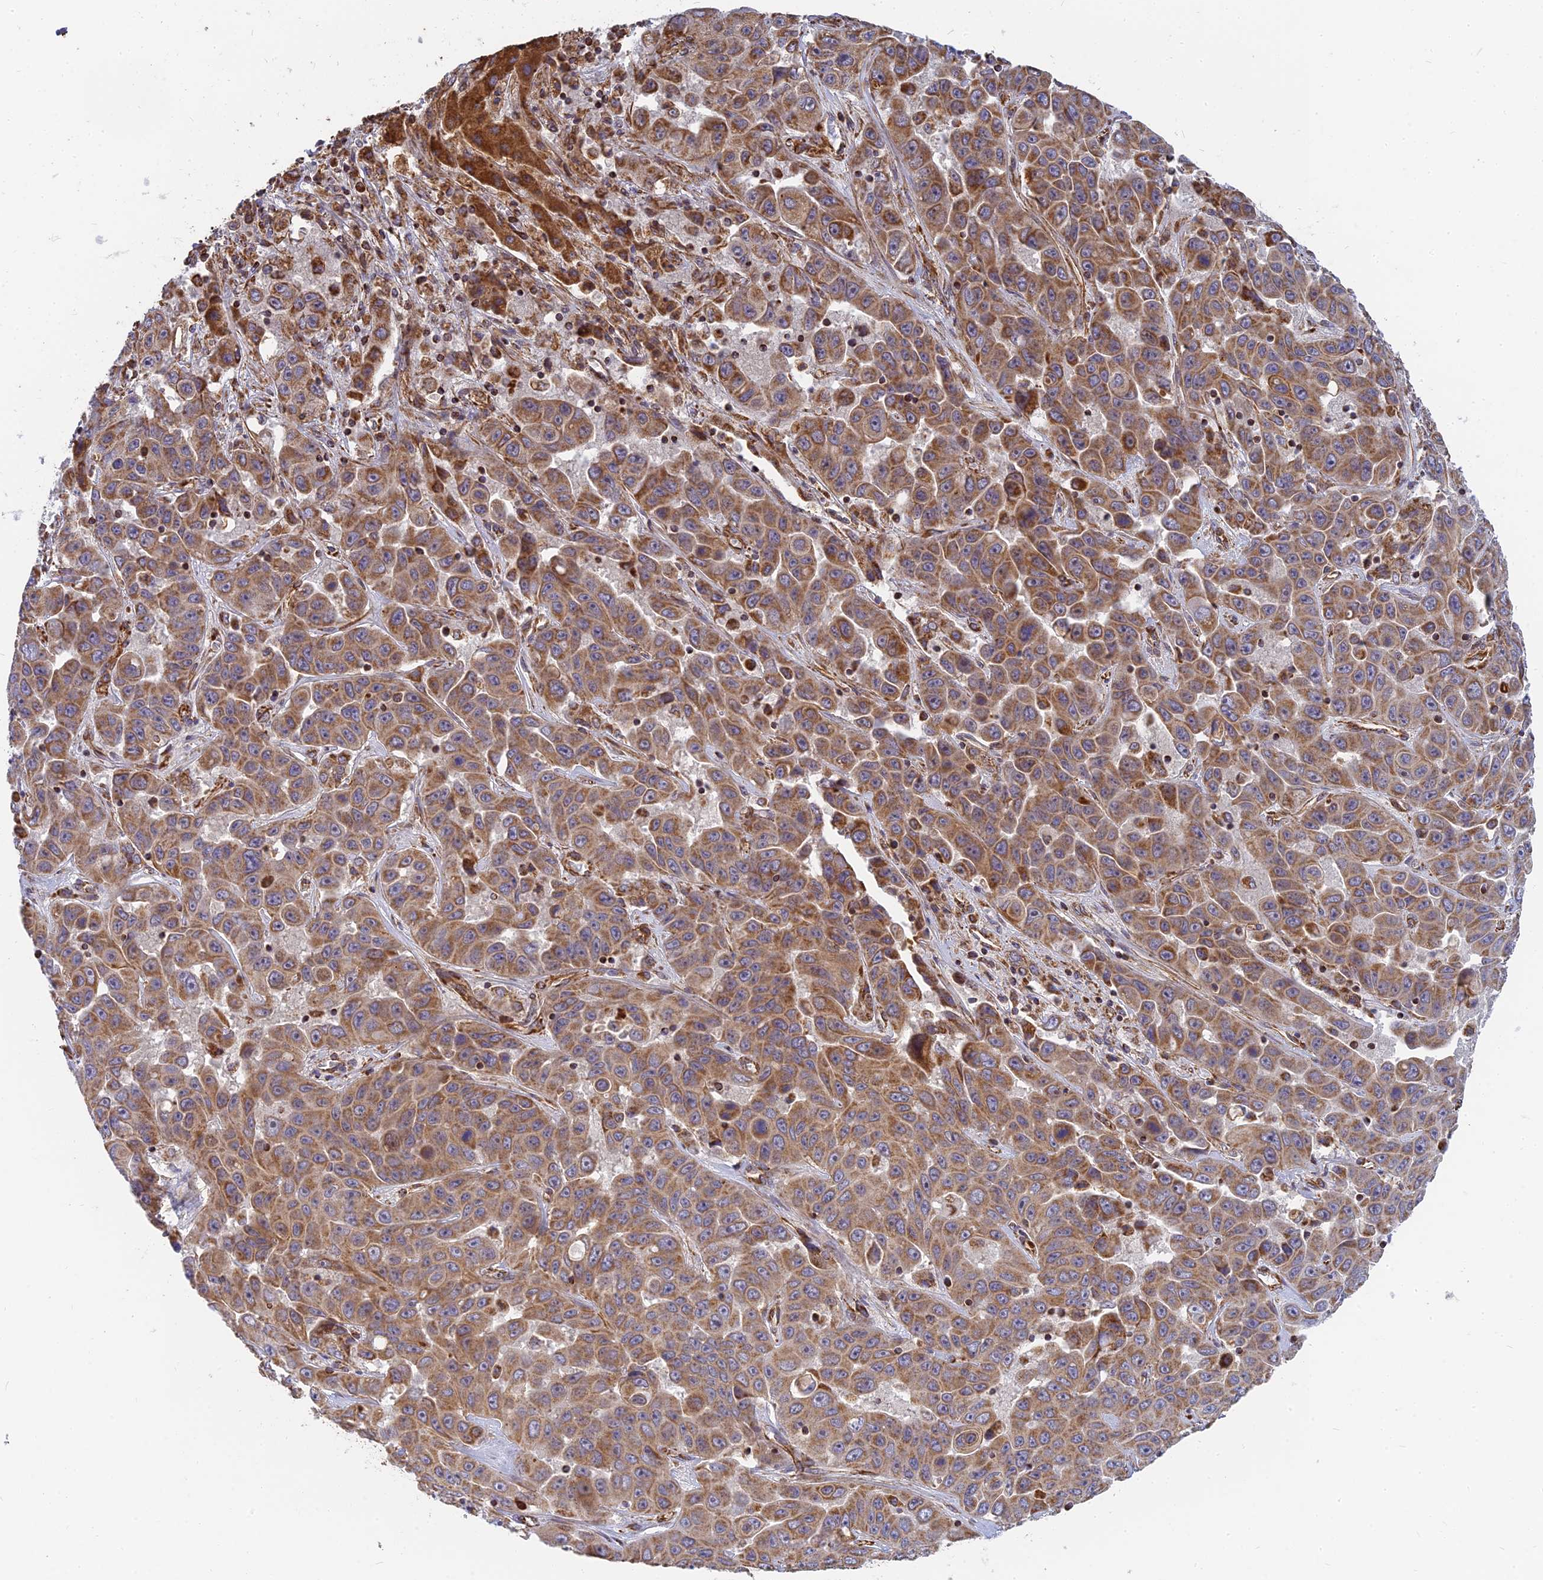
{"staining": {"intensity": "moderate", "quantity": ">75%", "location": "cytoplasmic/membranous"}, "tissue": "liver cancer", "cell_type": "Tumor cells", "image_type": "cancer", "snomed": [{"axis": "morphology", "description": "Cholangiocarcinoma"}, {"axis": "topography", "description": "Liver"}], "caption": "IHC photomicrograph of neoplastic tissue: cholangiocarcinoma (liver) stained using immunohistochemistry displays medium levels of moderate protein expression localized specifically in the cytoplasmic/membranous of tumor cells, appearing as a cytoplasmic/membranous brown color.", "gene": "DSTYK", "patient": {"sex": "female", "age": 52}}